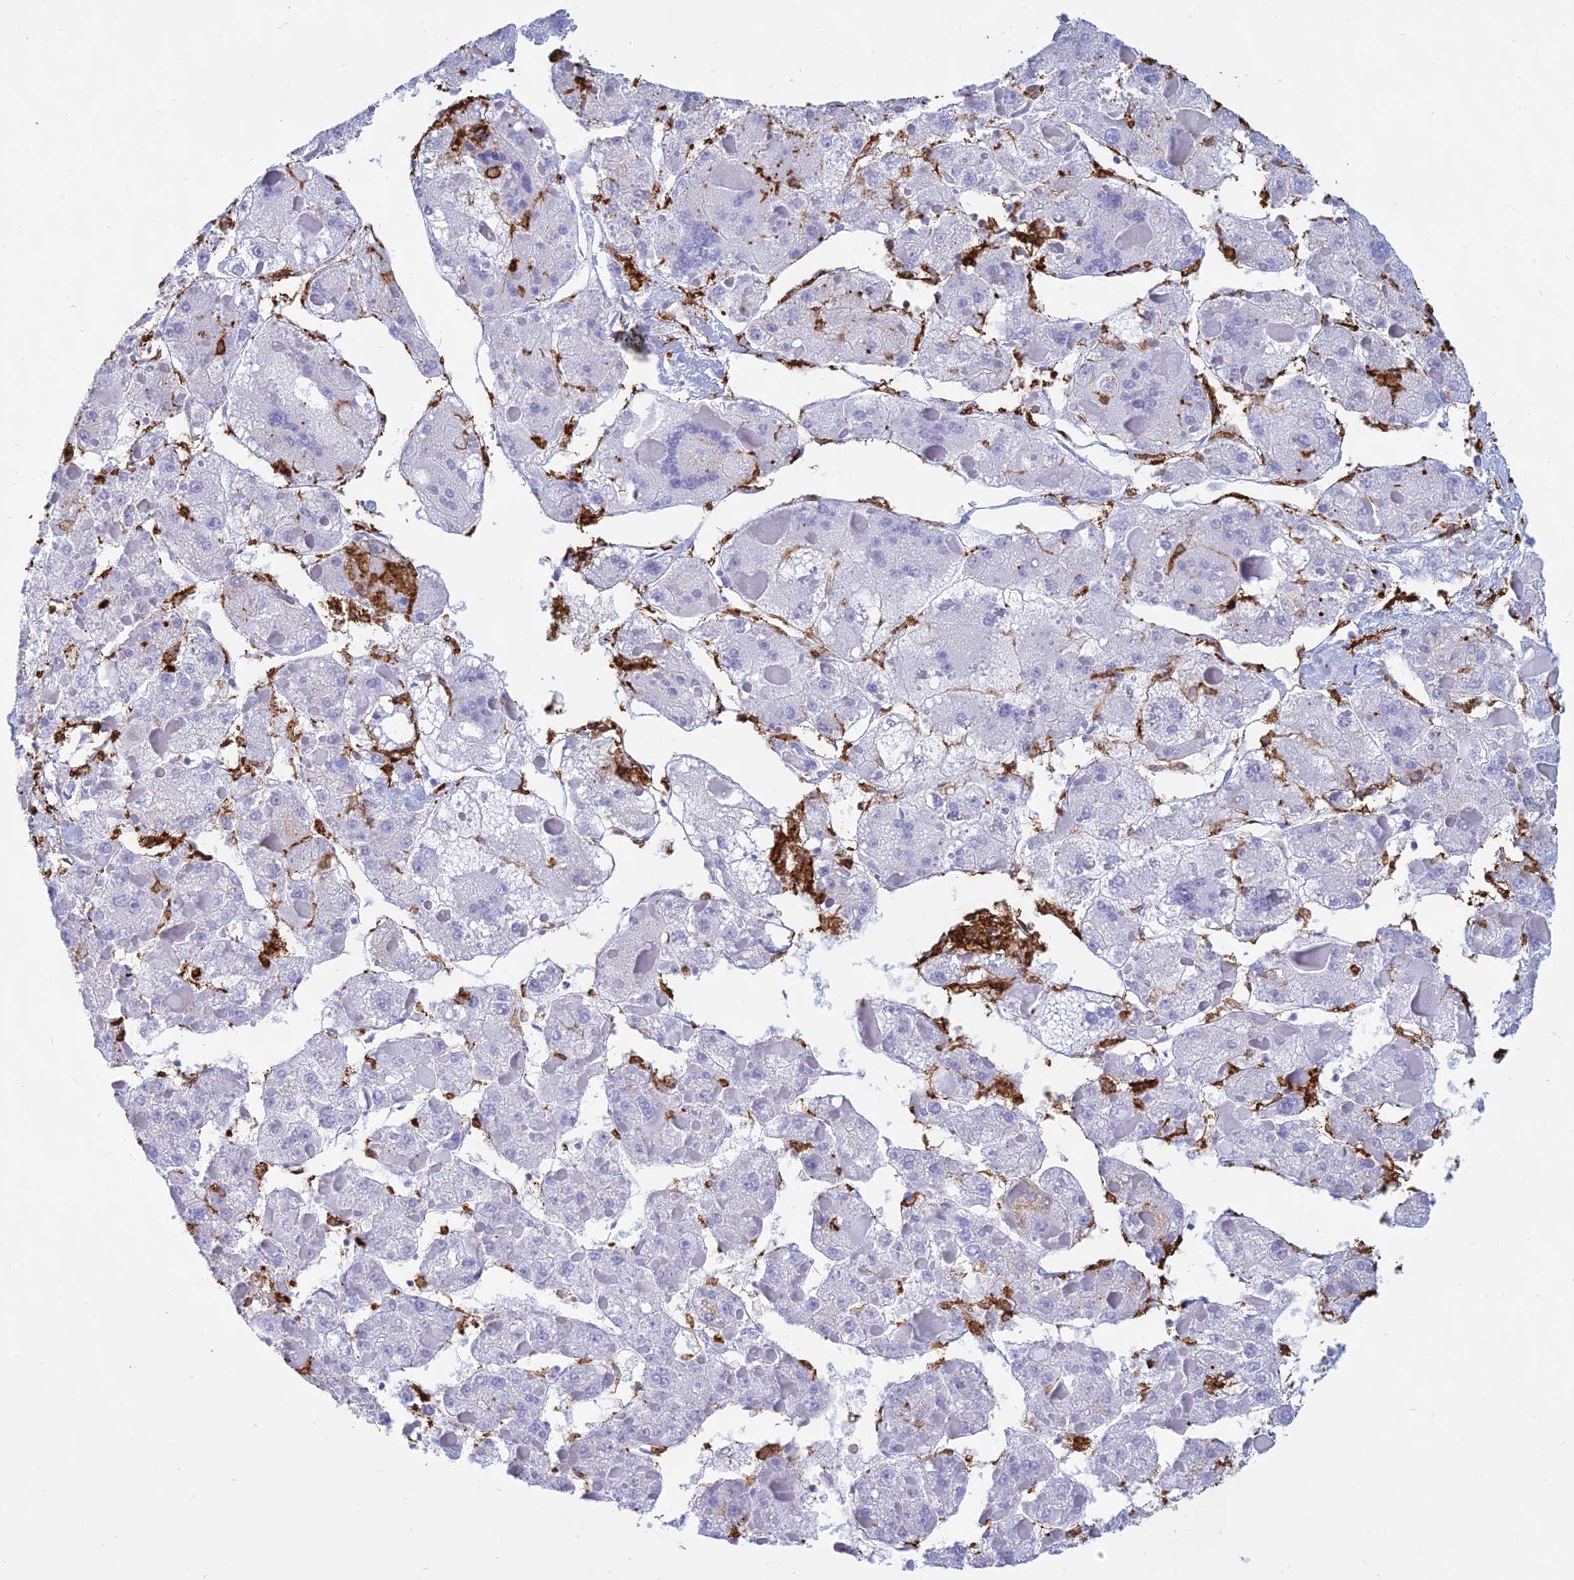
{"staining": {"intensity": "negative", "quantity": "none", "location": "none"}, "tissue": "liver cancer", "cell_type": "Tumor cells", "image_type": "cancer", "snomed": [{"axis": "morphology", "description": "Carcinoma, Hepatocellular, NOS"}, {"axis": "topography", "description": "Liver"}], "caption": "Liver cancer was stained to show a protein in brown. There is no significant expression in tumor cells.", "gene": "HLA-DRB1", "patient": {"sex": "female", "age": 73}}